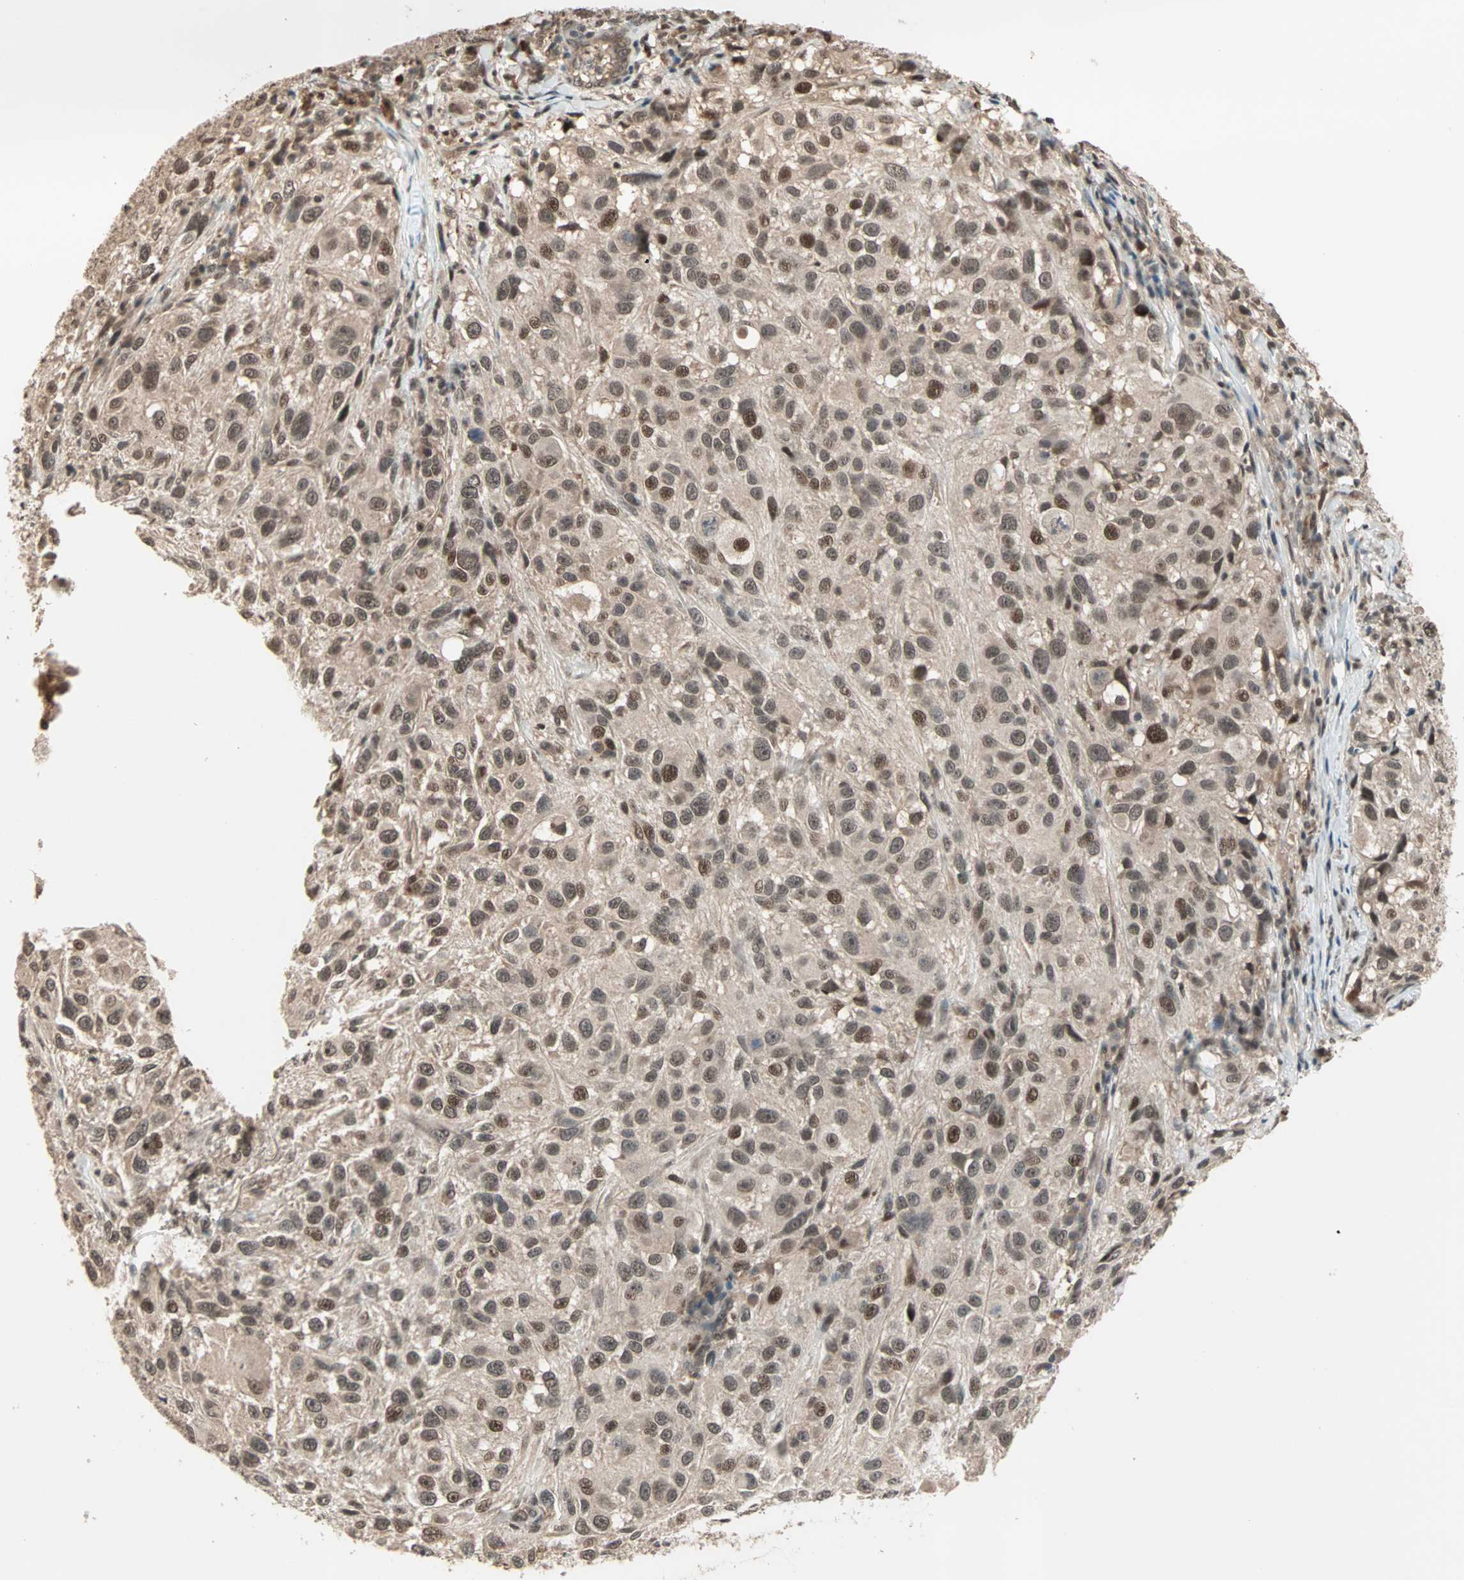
{"staining": {"intensity": "moderate", "quantity": ">75%", "location": "nuclear"}, "tissue": "melanoma", "cell_type": "Tumor cells", "image_type": "cancer", "snomed": [{"axis": "morphology", "description": "Necrosis, NOS"}, {"axis": "morphology", "description": "Malignant melanoma, NOS"}, {"axis": "topography", "description": "Skin"}], "caption": "A brown stain labels moderate nuclear positivity of a protein in melanoma tumor cells.", "gene": "ZNF701", "patient": {"sex": "female", "age": 87}}